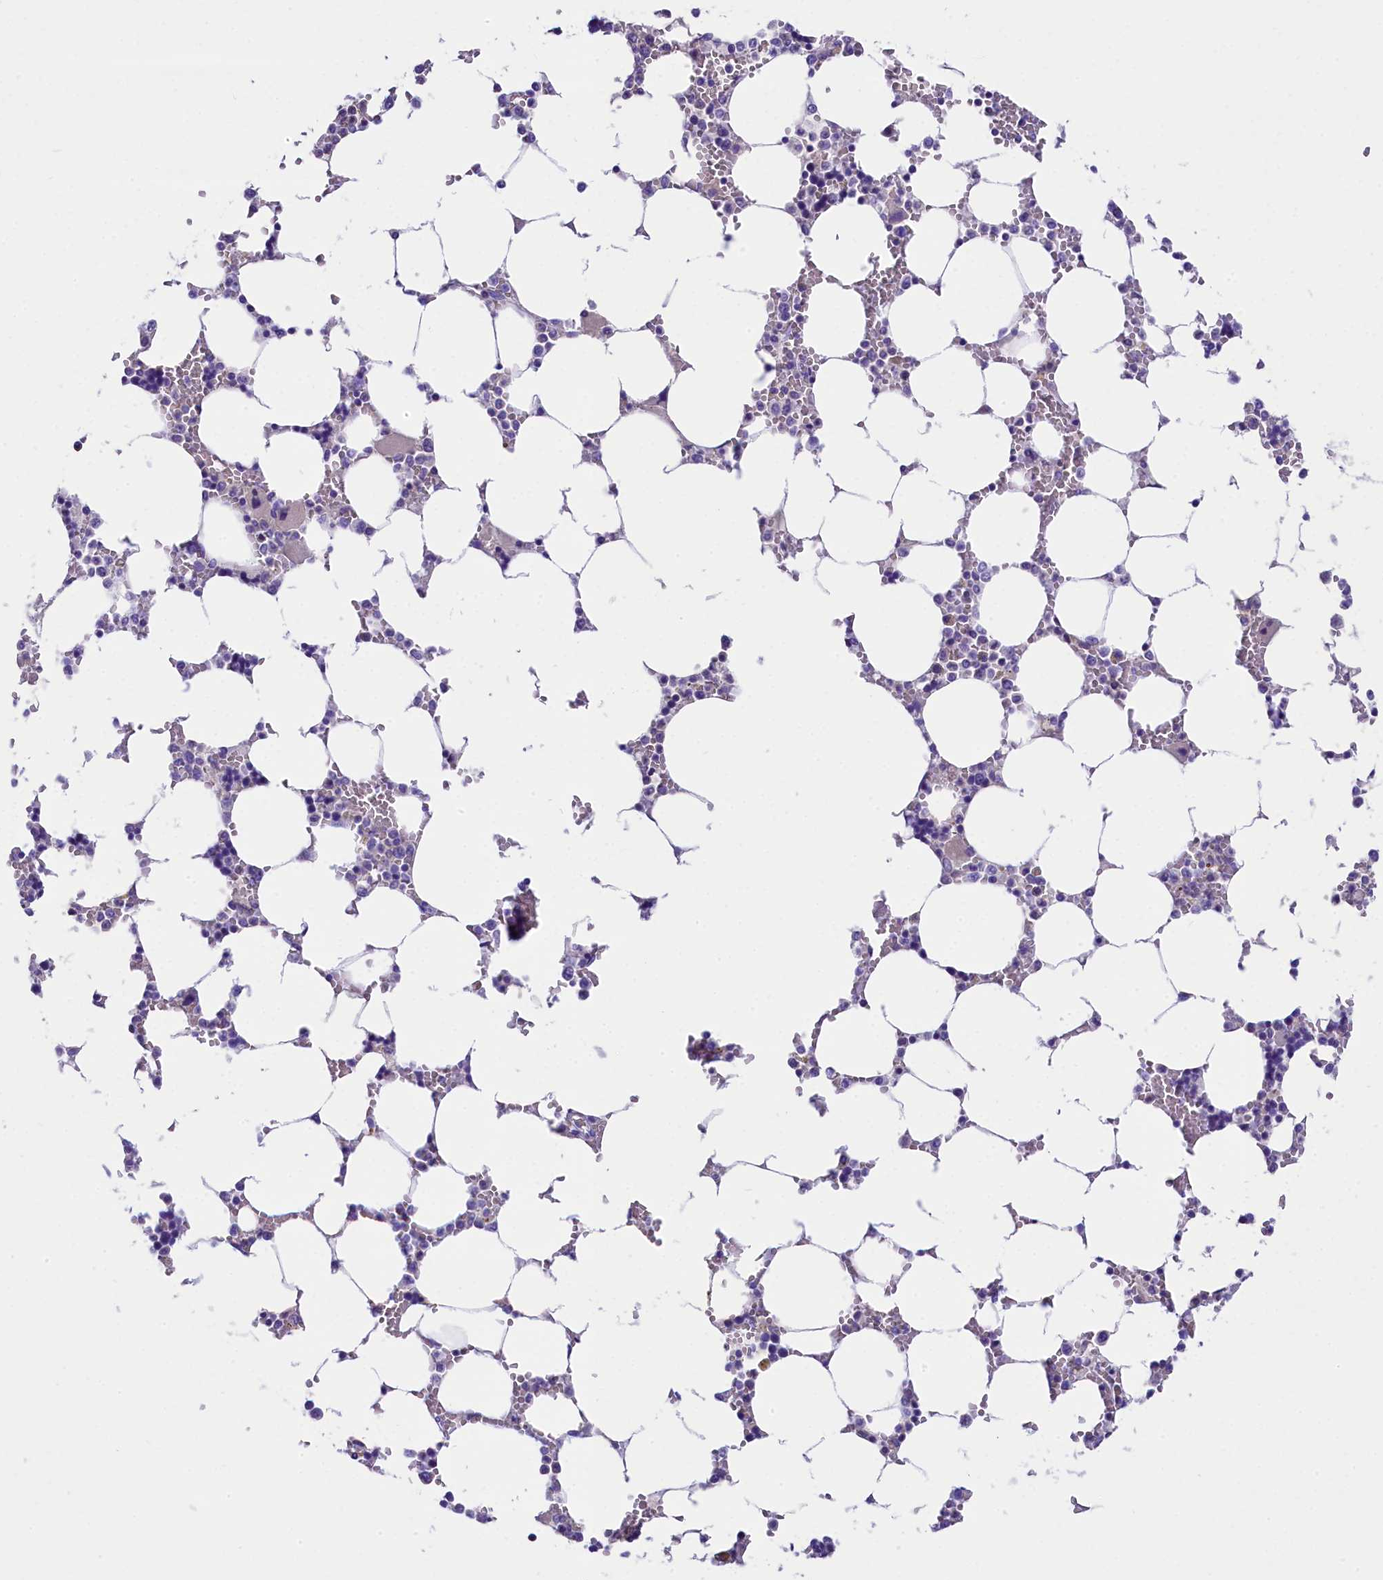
{"staining": {"intensity": "weak", "quantity": "<25%", "location": "cytoplasmic/membranous"}, "tissue": "bone marrow", "cell_type": "Hematopoietic cells", "image_type": "normal", "snomed": [{"axis": "morphology", "description": "Normal tissue, NOS"}, {"axis": "topography", "description": "Bone marrow"}], "caption": "Hematopoietic cells show no significant expression in unremarkable bone marrow.", "gene": "SKIDA1", "patient": {"sex": "male", "age": 64}}